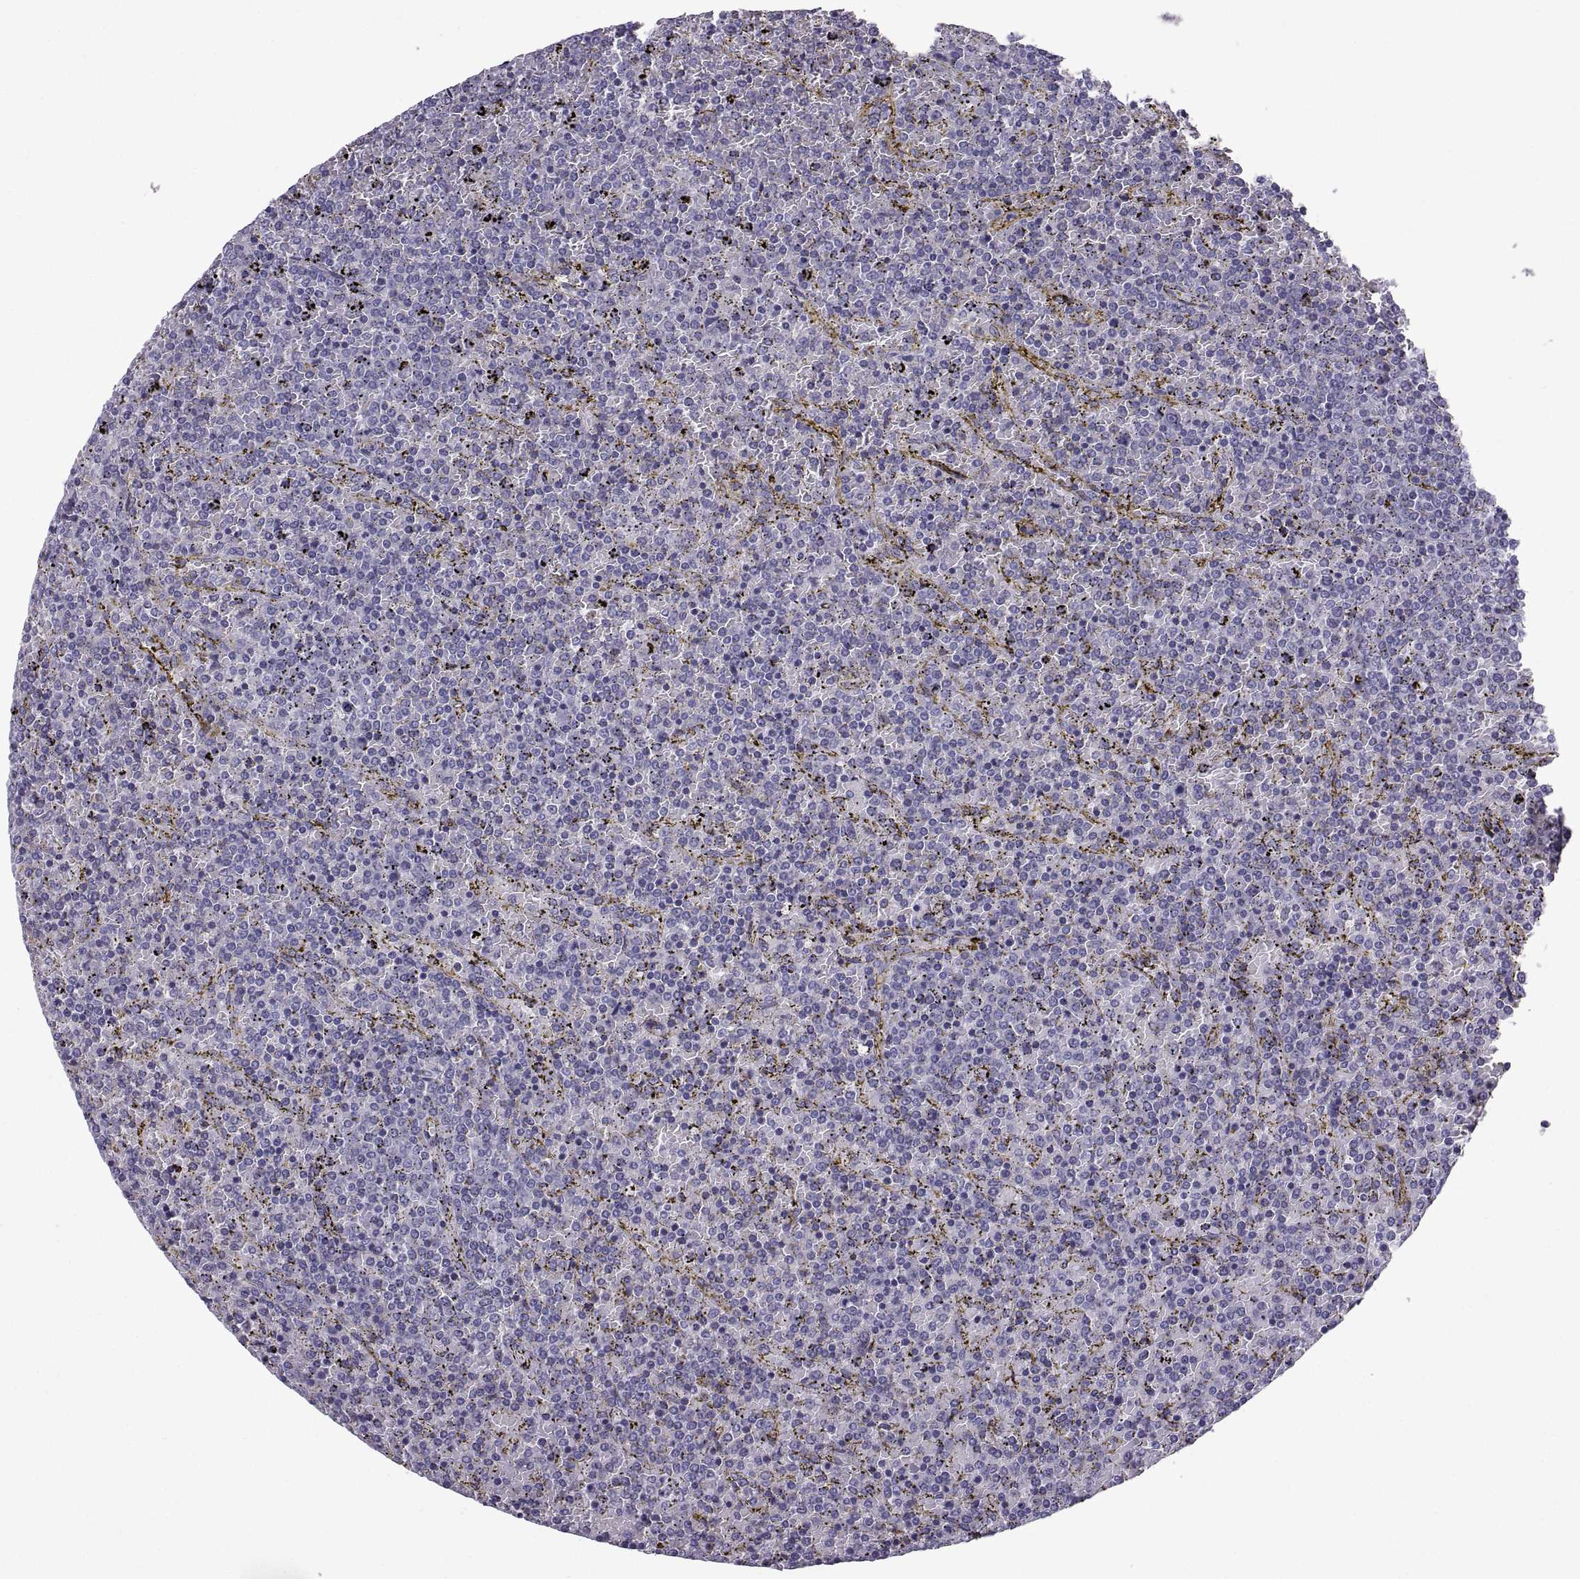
{"staining": {"intensity": "negative", "quantity": "none", "location": "none"}, "tissue": "lymphoma", "cell_type": "Tumor cells", "image_type": "cancer", "snomed": [{"axis": "morphology", "description": "Malignant lymphoma, non-Hodgkin's type, Low grade"}, {"axis": "topography", "description": "Spleen"}], "caption": "The immunohistochemistry micrograph has no significant positivity in tumor cells of lymphoma tissue.", "gene": "PCSK1N", "patient": {"sex": "female", "age": 77}}